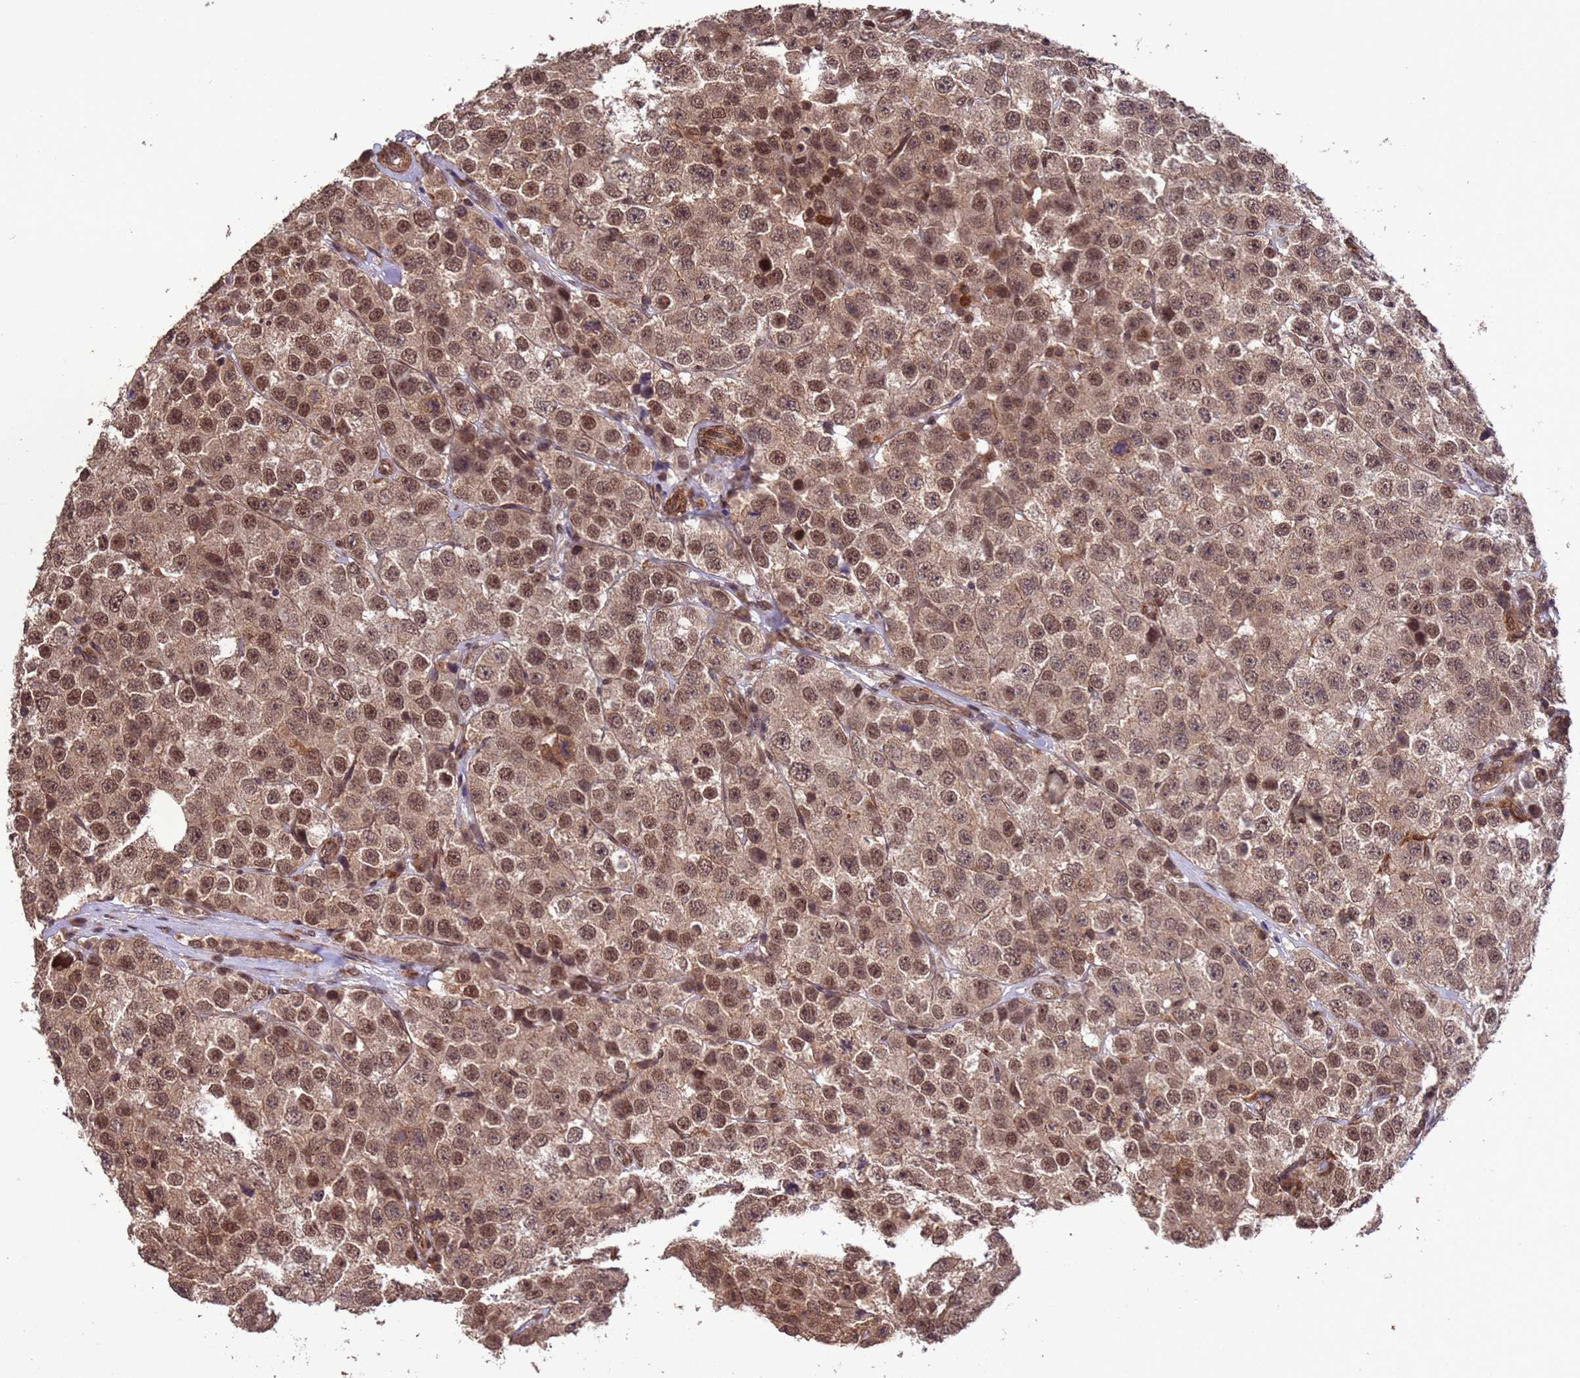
{"staining": {"intensity": "moderate", "quantity": ">75%", "location": "nuclear"}, "tissue": "testis cancer", "cell_type": "Tumor cells", "image_type": "cancer", "snomed": [{"axis": "morphology", "description": "Seminoma, NOS"}, {"axis": "topography", "description": "Testis"}], "caption": "Testis cancer tissue reveals moderate nuclear positivity in about >75% of tumor cells, visualized by immunohistochemistry.", "gene": "VSTM4", "patient": {"sex": "male", "age": 28}}